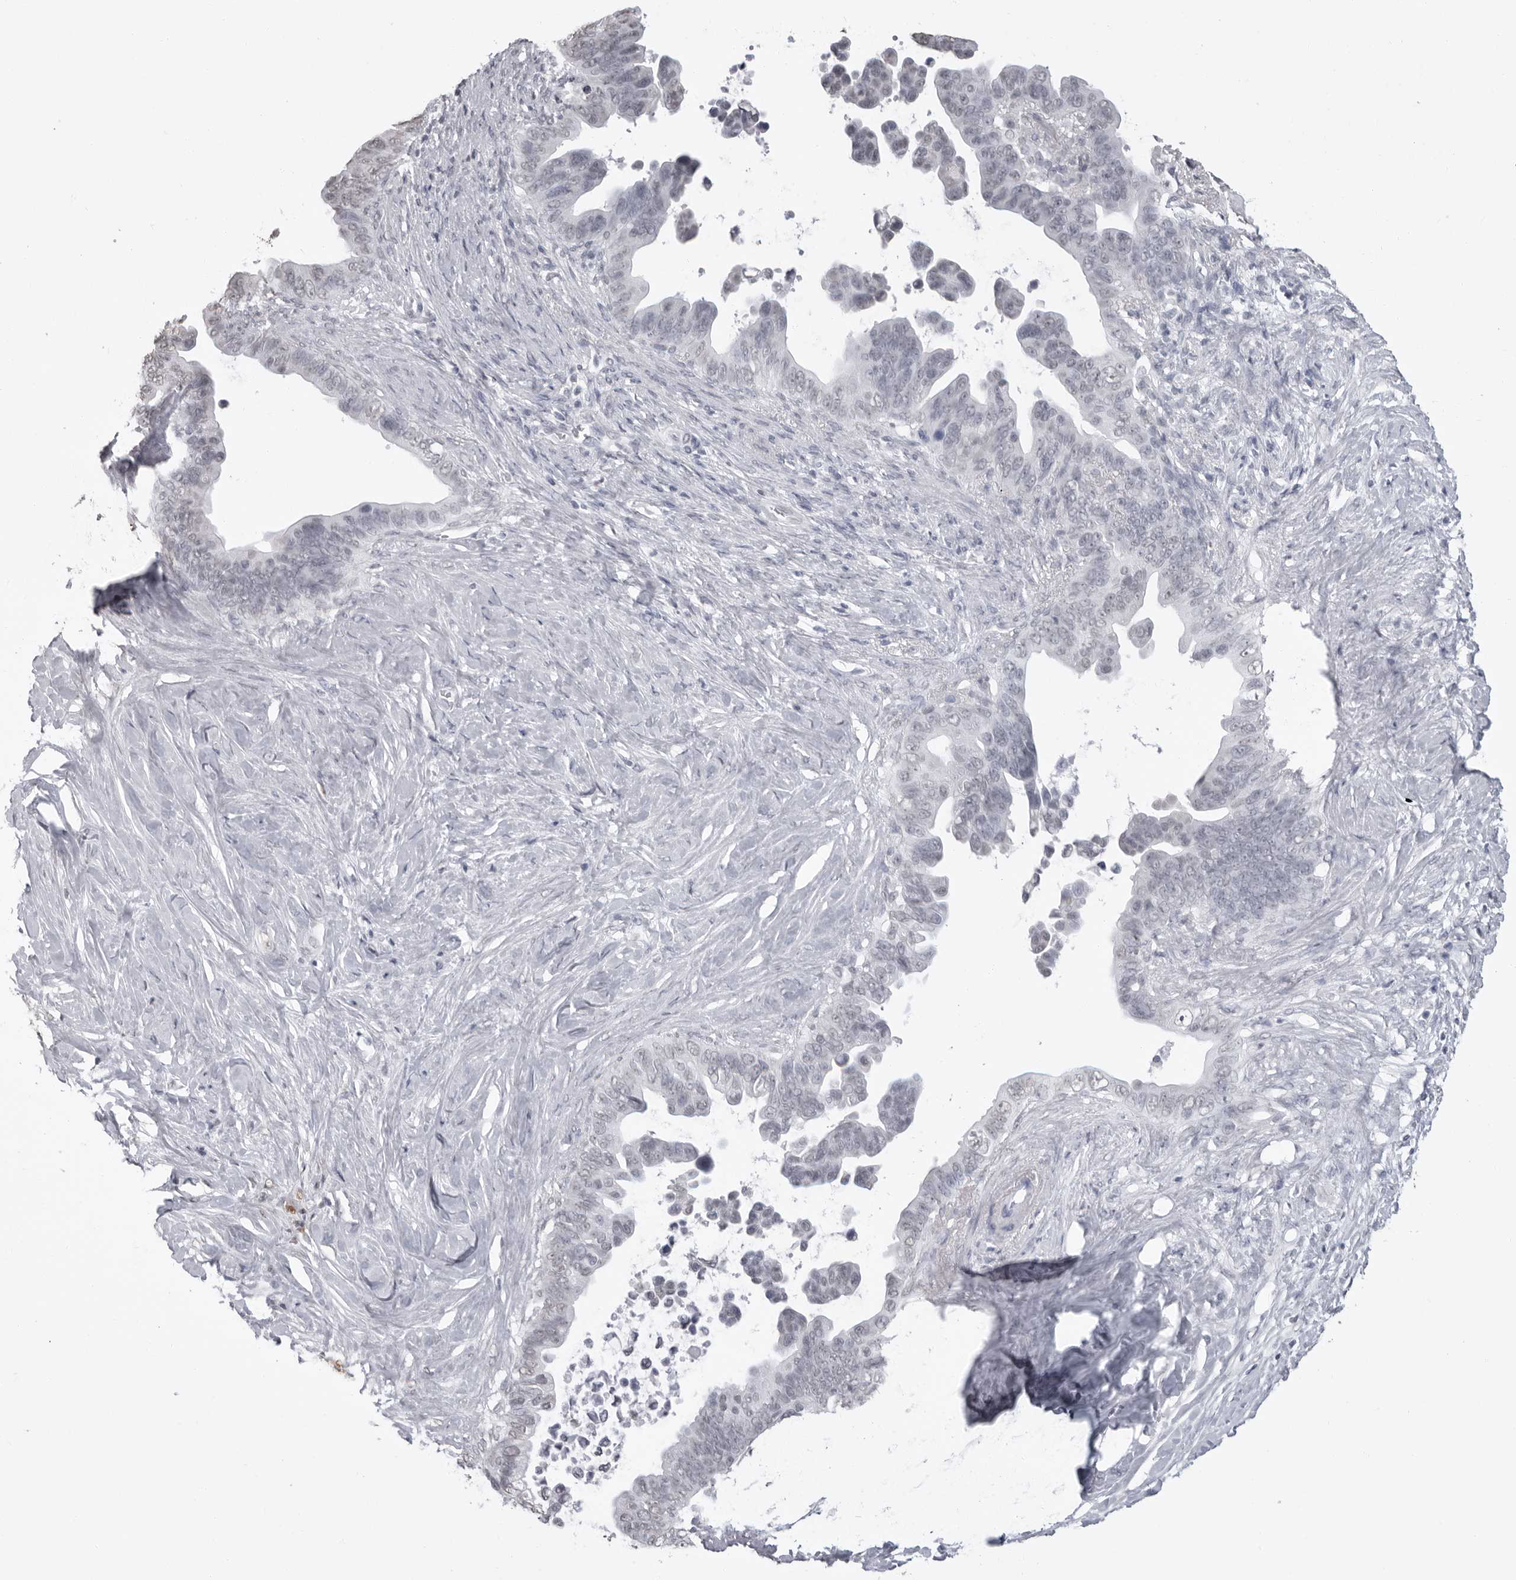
{"staining": {"intensity": "negative", "quantity": "none", "location": "none"}, "tissue": "pancreatic cancer", "cell_type": "Tumor cells", "image_type": "cancer", "snomed": [{"axis": "morphology", "description": "Adenocarcinoma, NOS"}, {"axis": "topography", "description": "Pancreas"}], "caption": "Pancreatic cancer (adenocarcinoma) stained for a protein using immunohistochemistry (IHC) displays no positivity tumor cells.", "gene": "HEPACAM", "patient": {"sex": "female", "age": 72}}